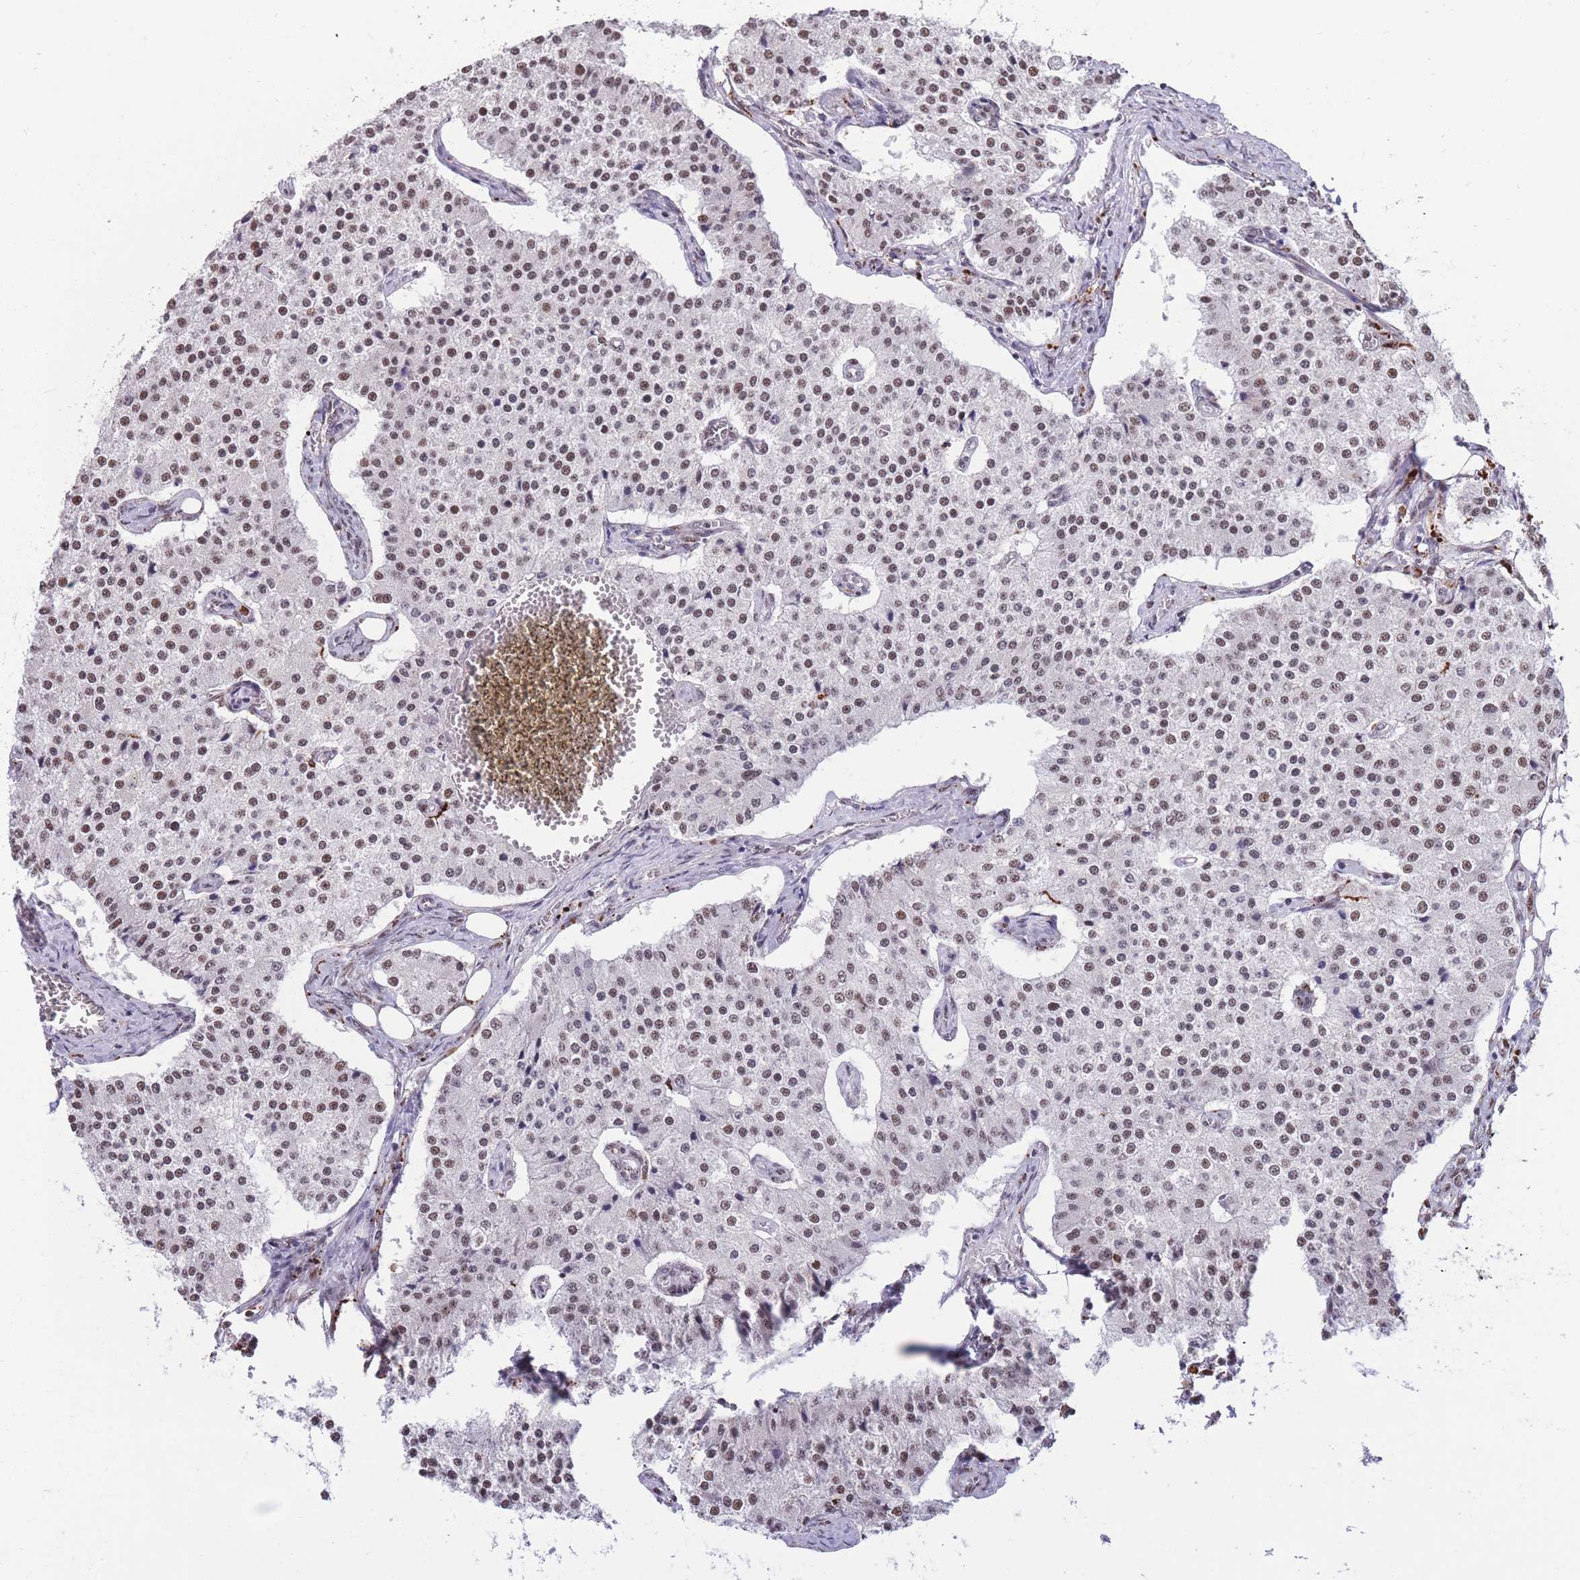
{"staining": {"intensity": "moderate", "quantity": ">75%", "location": "nuclear"}, "tissue": "carcinoid", "cell_type": "Tumor cells", "image_type": "cancer", "snomed": [{"axis": "morphology", "description": "Carcinoid, malignant, NOS"}, {"axis": "topography", "description": "Colon"}], "caption": "IHC photomicrograph of carcinoid (malignant) stained for a protein (brown), which exhibits medium levels of moderate nuclear staining in approximately >75% of tumor cells.", "gene": "PRPF19", "patient": {"sex": "female", "age": 52}}